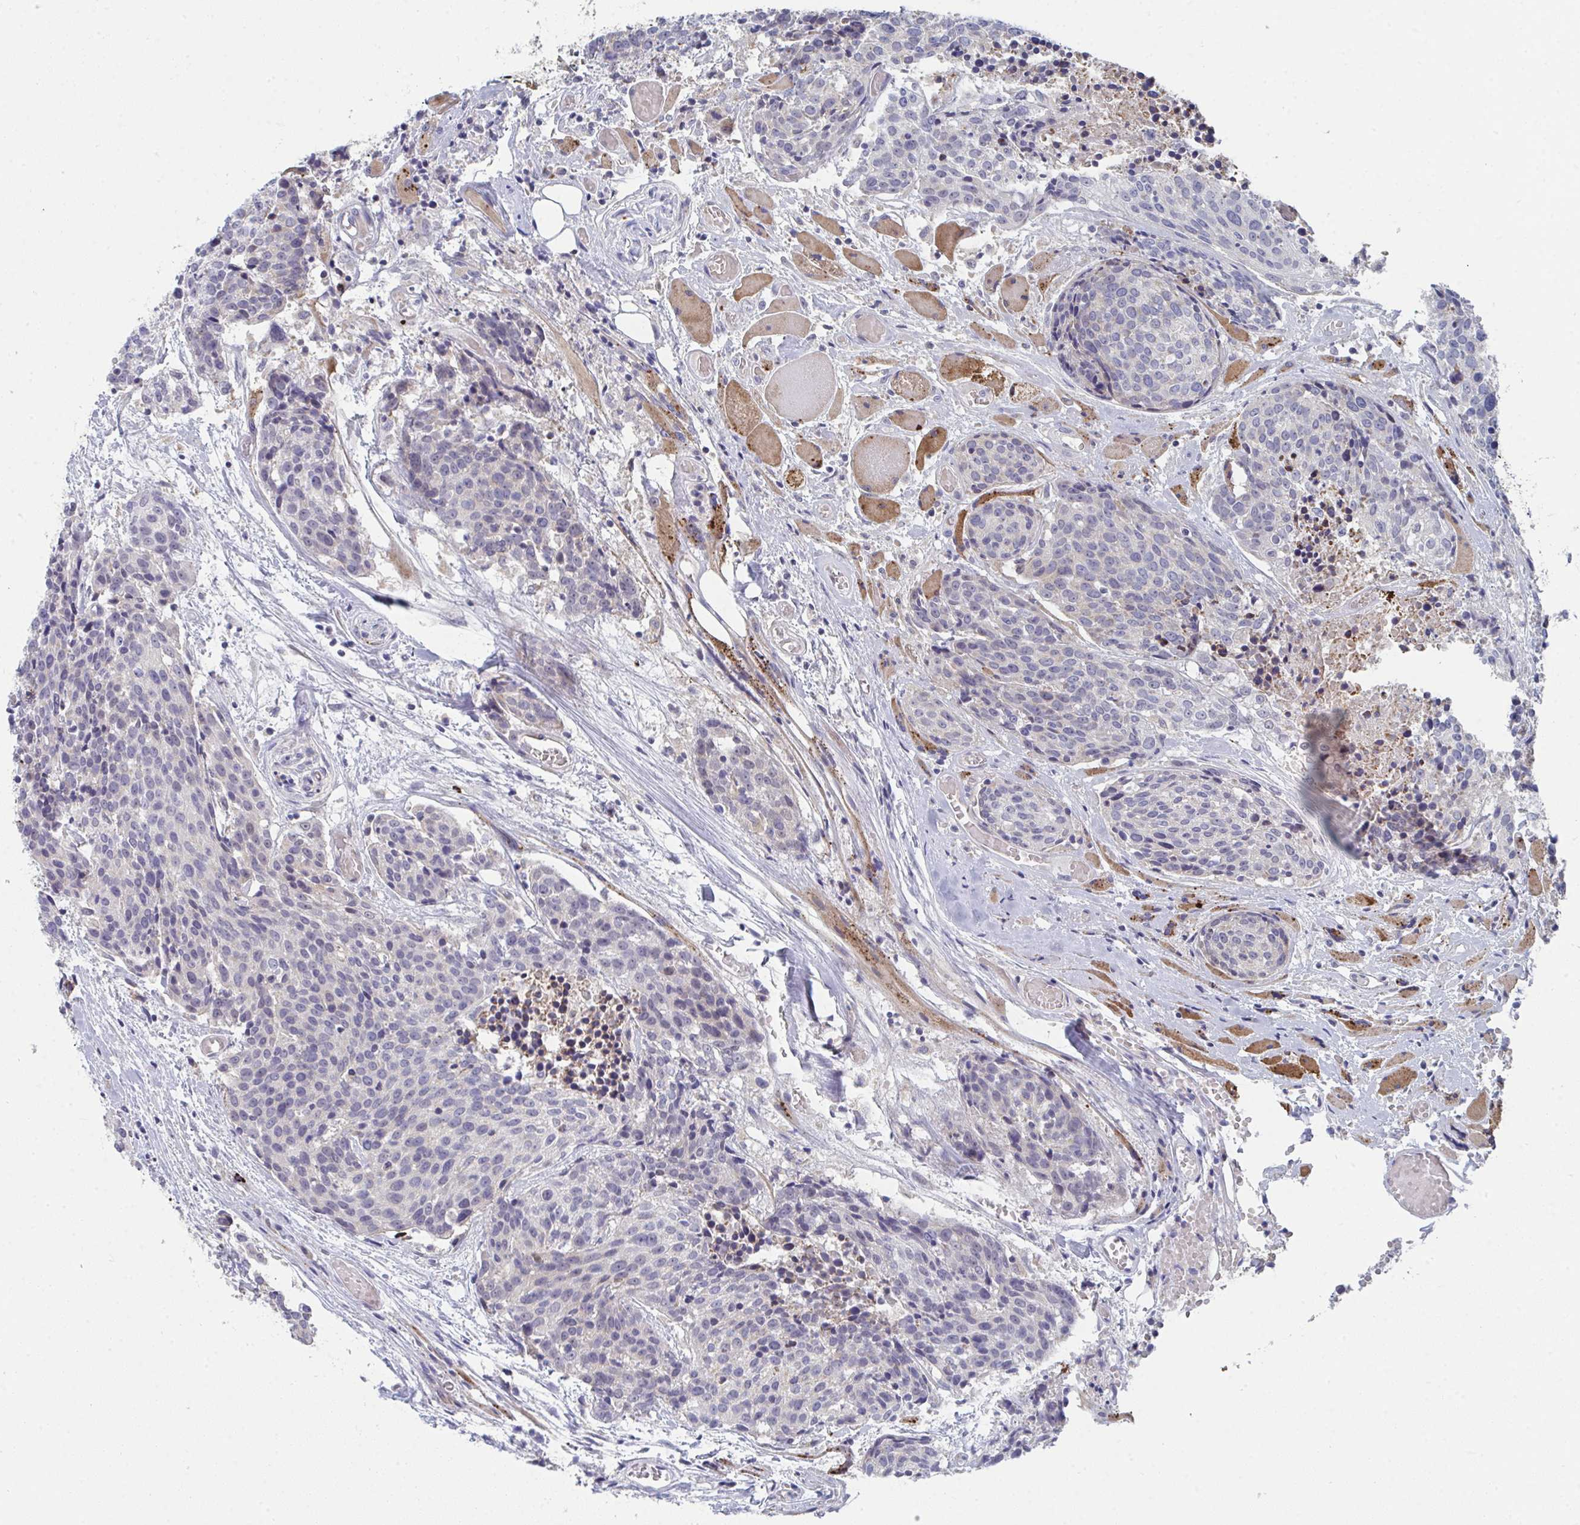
{"staining": {"intensity": "negative", "quantity": "none", "location": "none"}, "tissue": "head and neck cancer", "cell_type": "Tumor cells", "image_type": "cancer", "snomed": [{"axis": "morphology", "description": "Squamous cell carcinoma, NOS"}, {"axis": "topography", "description": "Oral tissue"}, {"axis": "topography", "description": "Head-Neck"}], "caption": "This micrograph is of head and neck cancer stained with immunohistochemistry to label a protein in brown with the nuclei are counter-stained blue. There is no expression in tumor cells. (DAB (3,3'-diaminobenzidine) immunohistochemistry visualized using brightfield microscopy, high magnification).", "gene": "VWDE", "patient": {"sex": "male", "age": 64}}